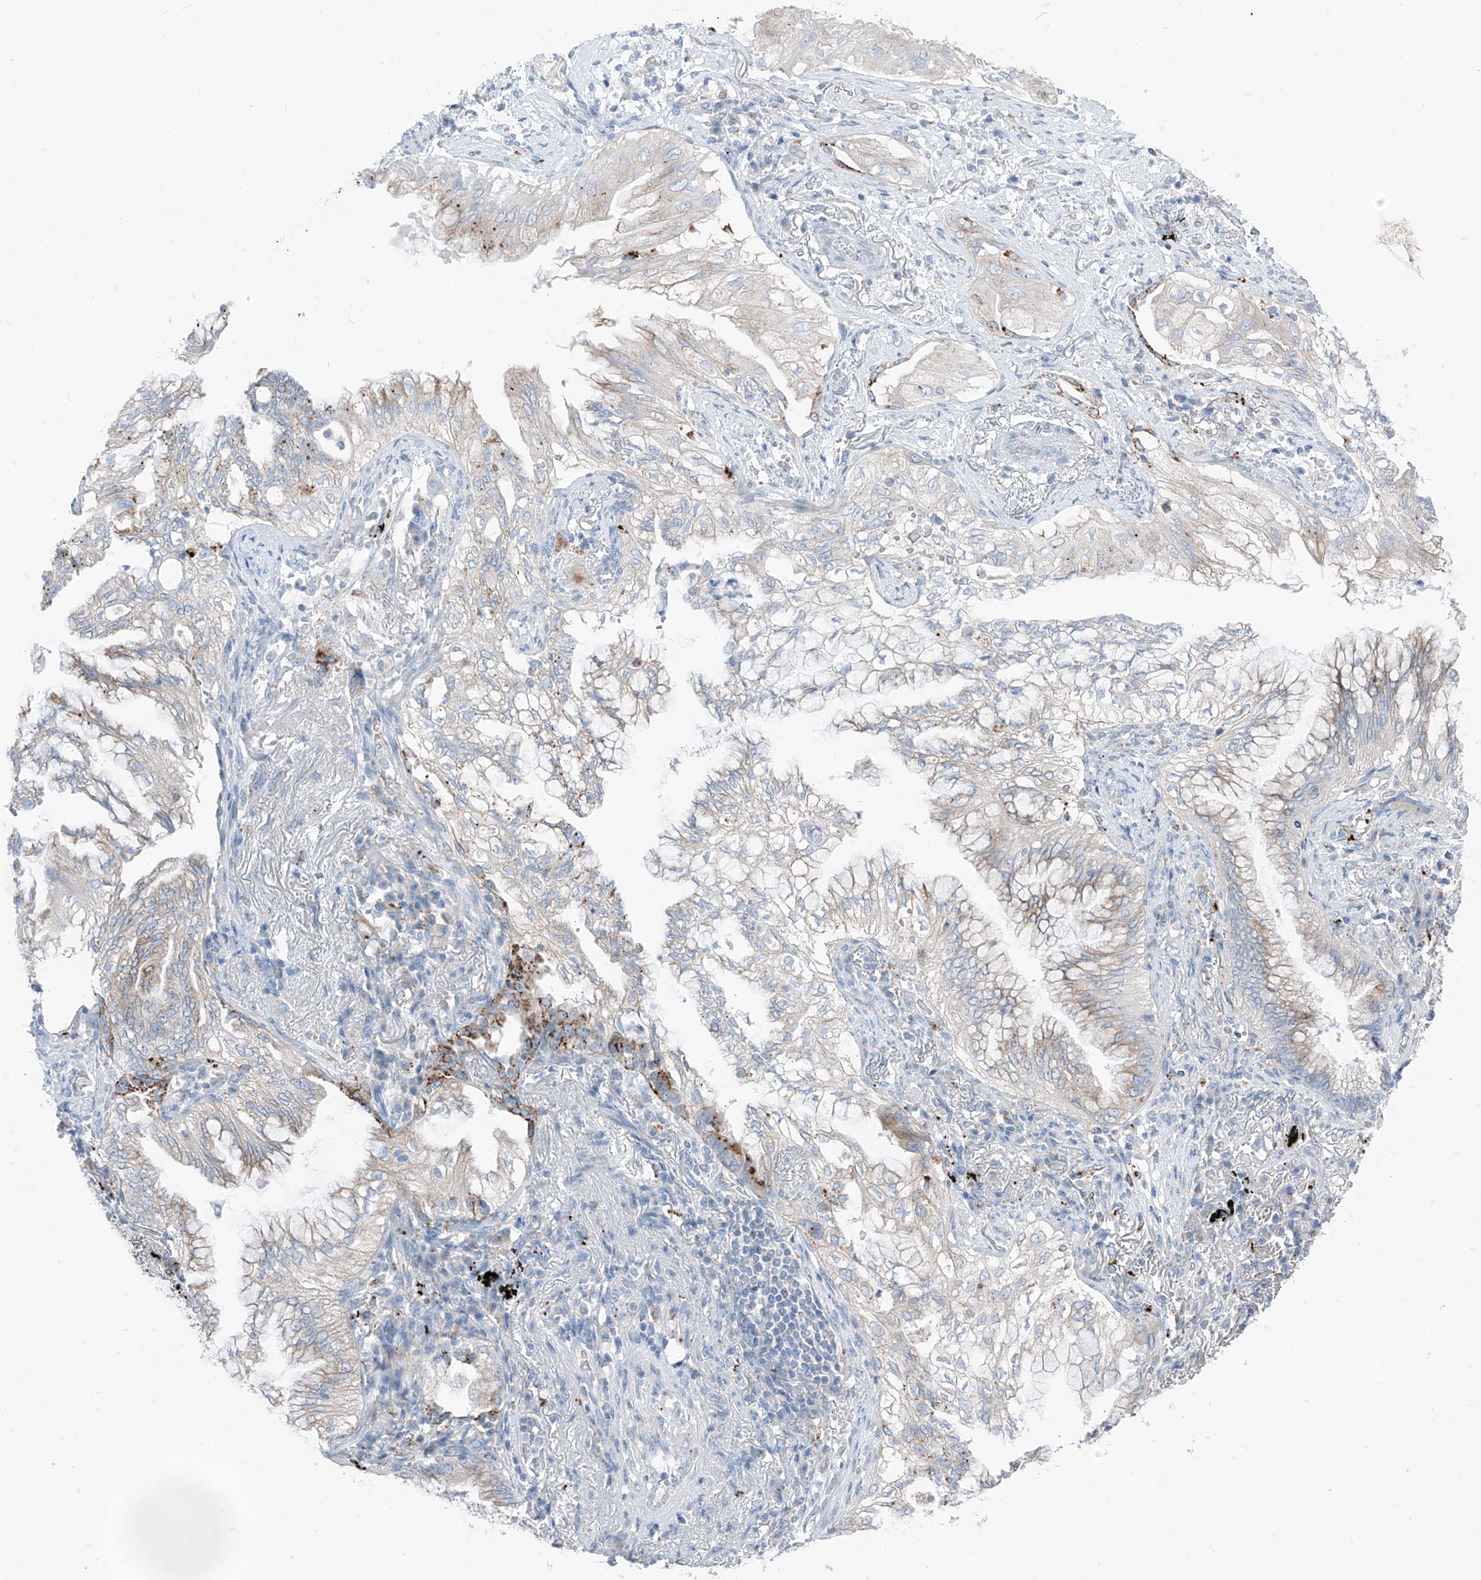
{"staining": {"intensity": "moderate", "quantity": "<25%", "location": "cytoplasmic/membranous"}, "tissue": "lung cancer", "cell_type": "Tumor cells", "image_type": "cancer", "snomed": [{"axis": "morphology", "description": "Adenocarcinoma, NOS"}, {"axis": "topography", "description": "Lung"}], "caption": "Immunohistochemical staining of human lung cancer reveals low levels of moderate cytoplasmic/membranous protein positivity in approximately <25% of tumor cells.", "gene": "GPR137C", "patient": {"sex": "female", "age": 70}}